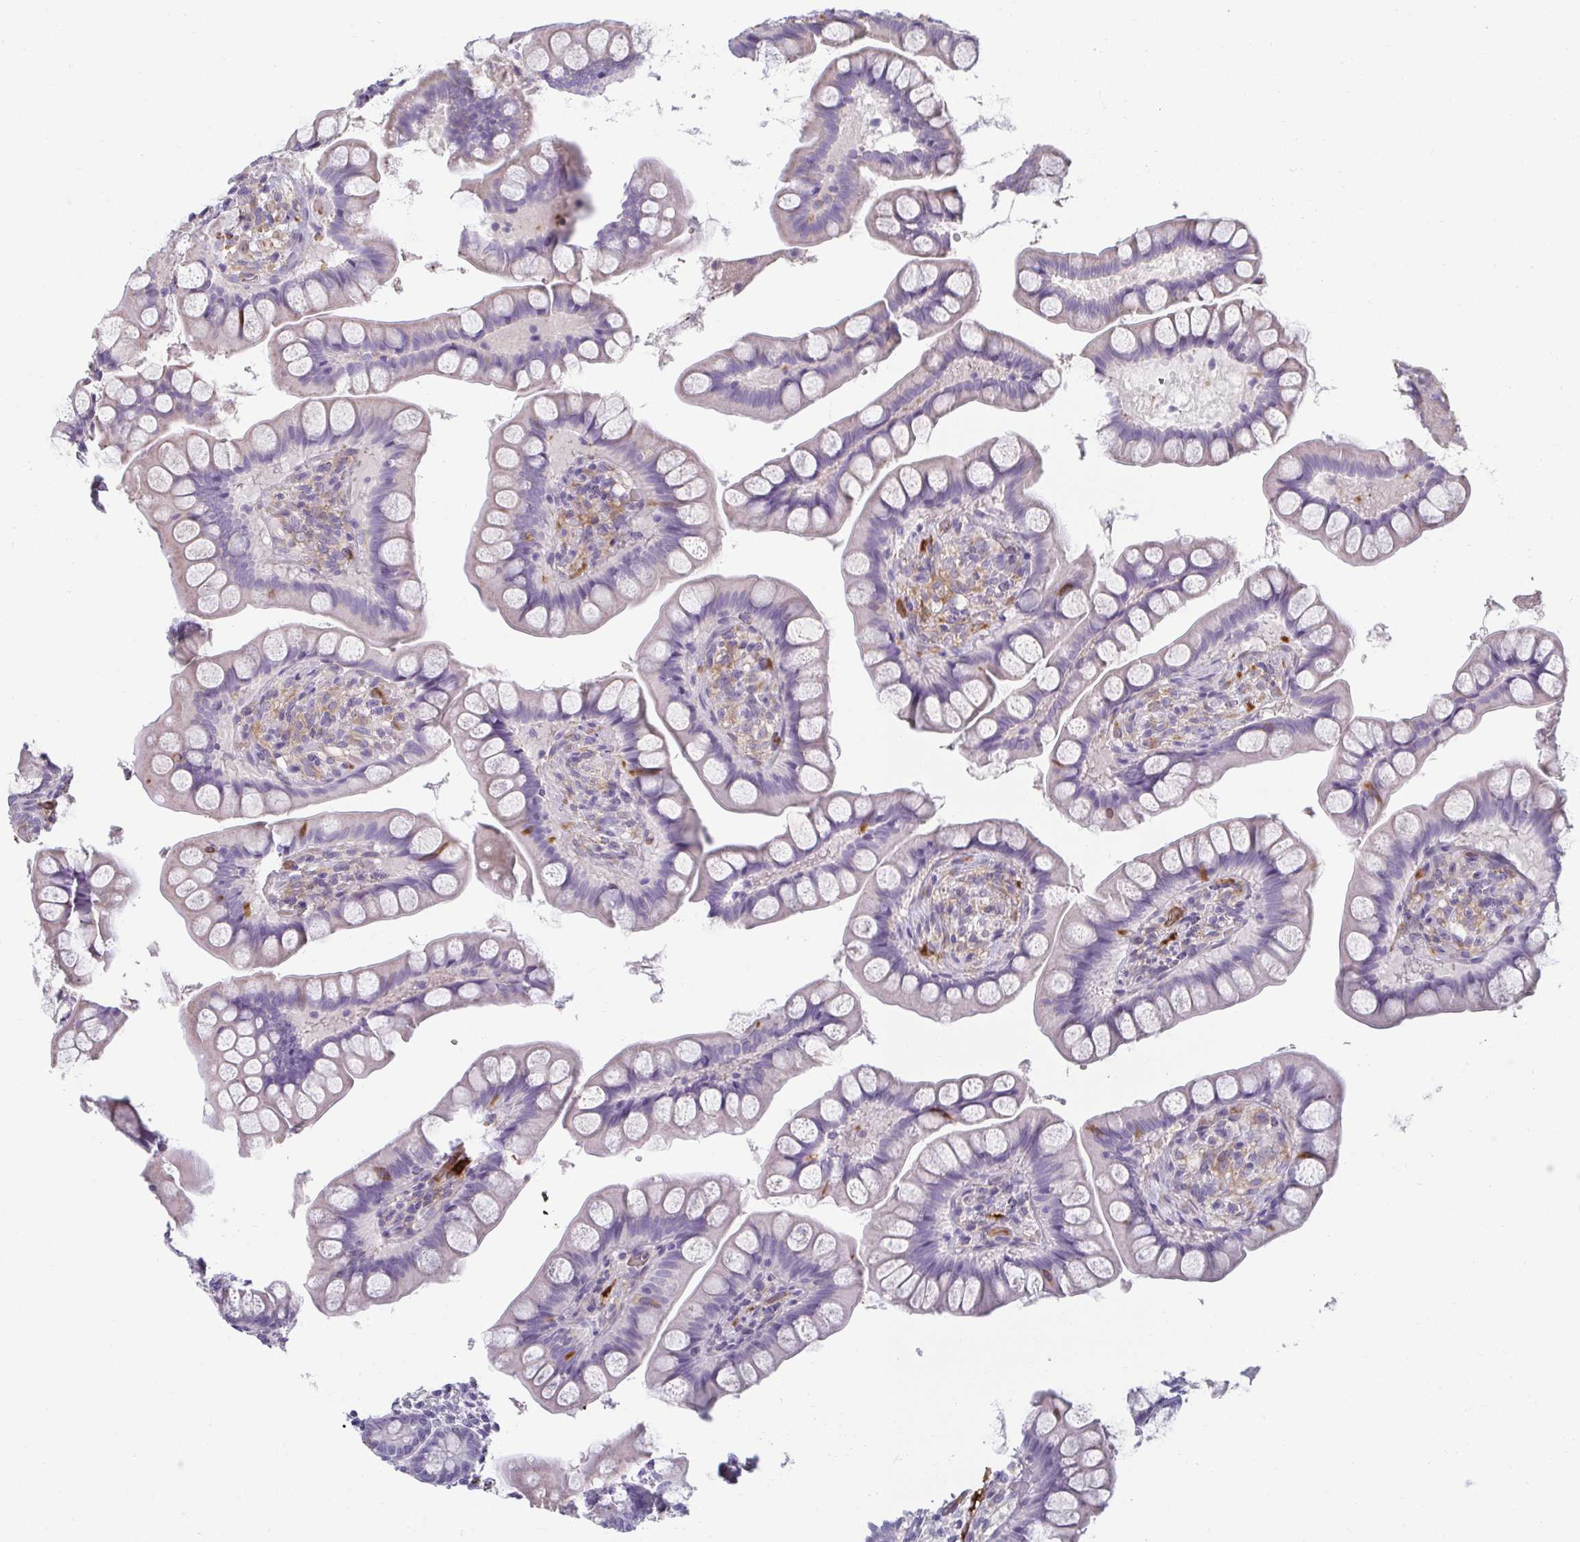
{"staining": {"intensity": "moderate", "quantity": "<25%", "location": "cytoplasmic/membranous"}, "tissue": "small intestine", "cell_type": "Glandular cells", "image_type": "normal", "snomed": [{"axis": "morphology", "description": "Normal tissue, NOS"}, {"axis": "topography", "description": "Small intestine"}], "caption": "A photomicrograph of small intestine stained for a protein demonstrates moderate cytoplasmic/membranous brown staining in glandular cells. (DAB (3,3'-diaminobenzidine) = brown stain, brightfield microscopy at high magnification).", "gene": "PDE2A", "patient": {"sex": "male", "age": 70}}